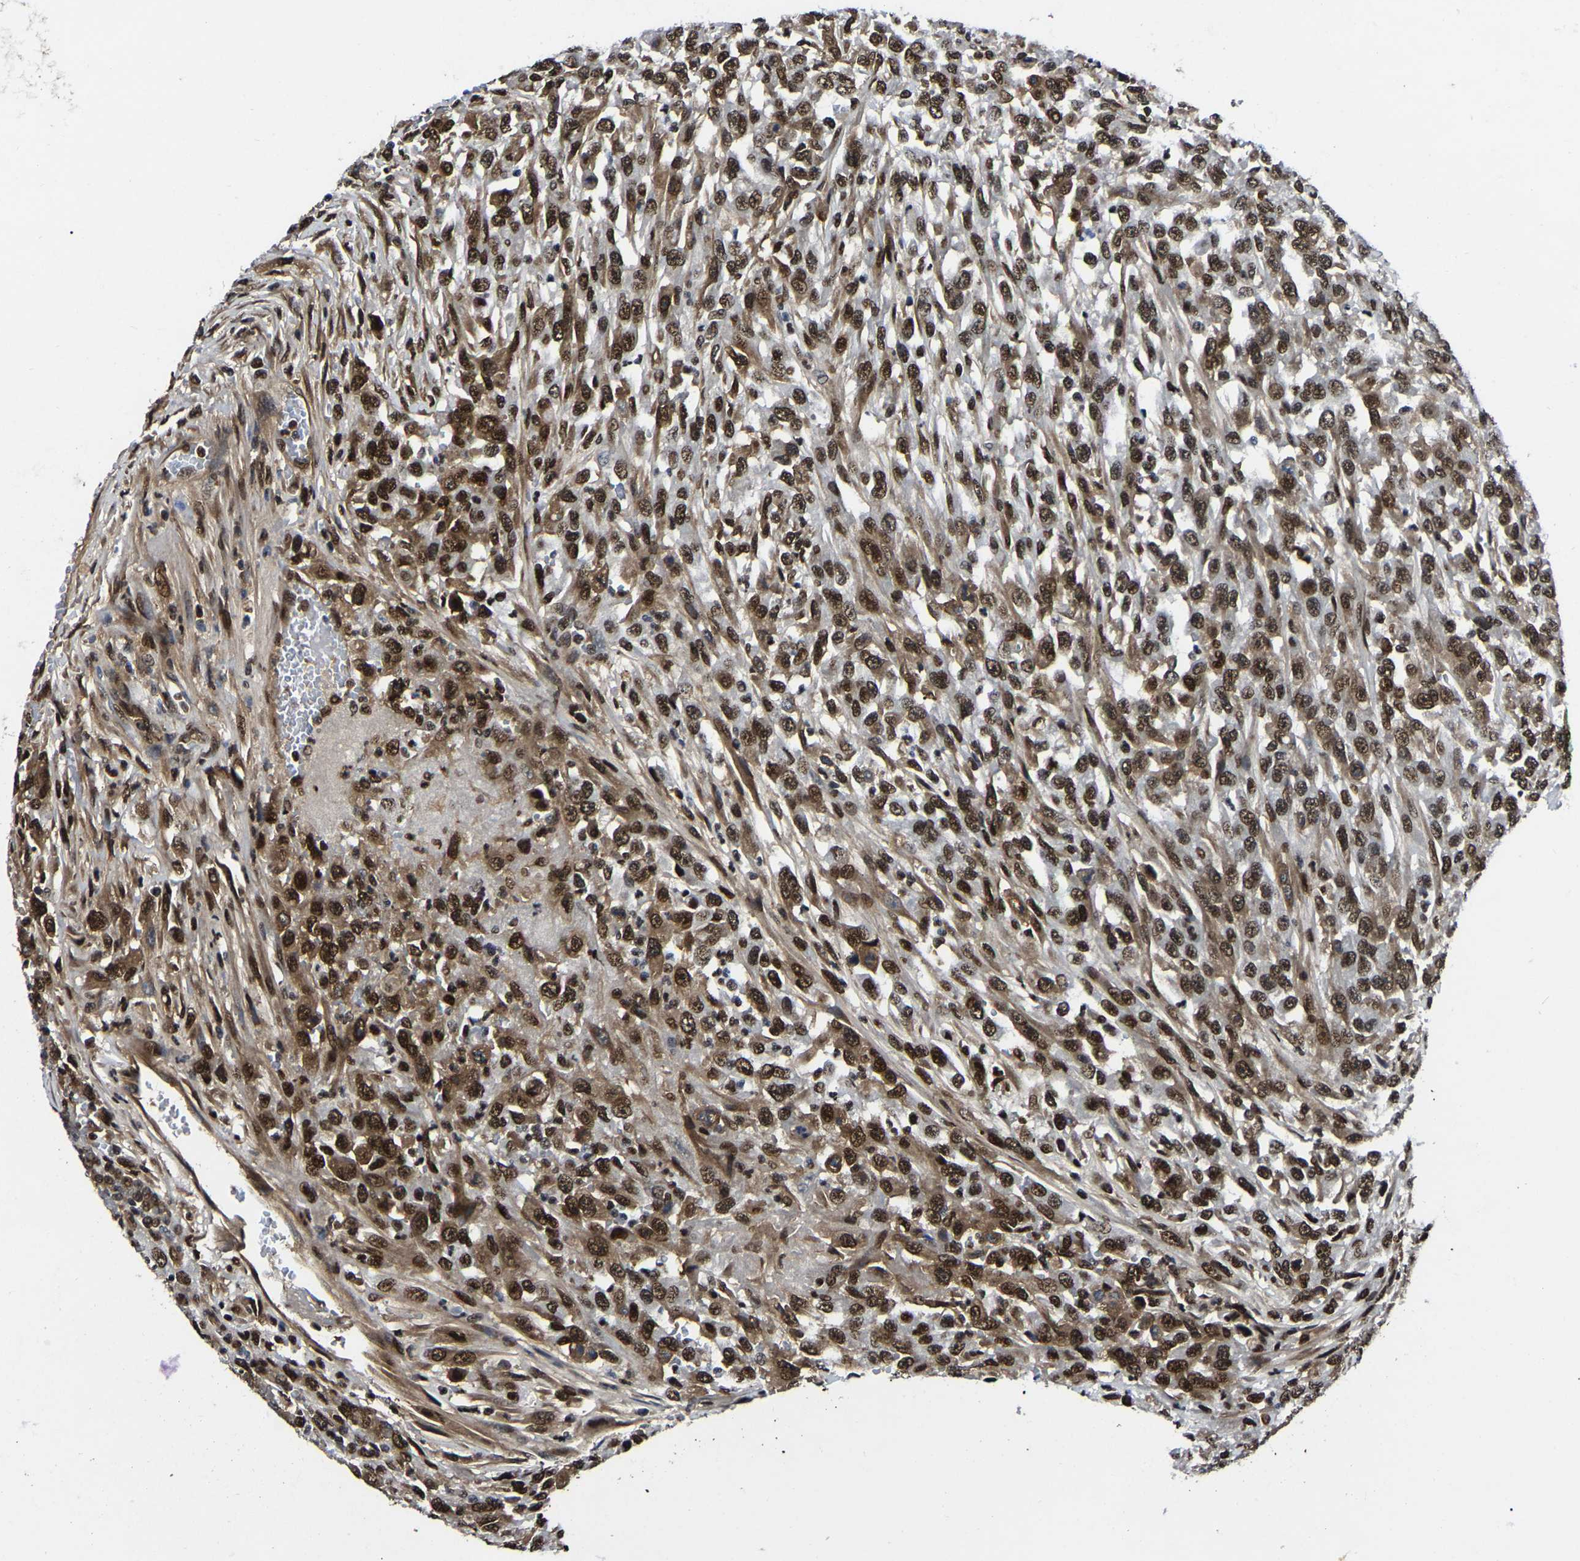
{"staining": {"intensity": "strong", "quantity": ">75%", "location": "cytoplasmic/membranous,nuclear"}, "tissue": "urothelial cancer", "cell_type": "Tumor cells", "image_type": "cancer", "snomed": [{"axis": "morphology", "description": "Urothelial carcinoma, High grade"}, {"axis": "topography", "description": "Urinary bladder"}], "caption": "A high-resolution image shows immunohistochemistry staining of urothelial cancer, which exhibits strong cytoplasmic/membranous and nuclear positivity in approximately >75% of tumor cells.", "gene": "TRIM35", "patient": {"sex": "male", "age": 46}}